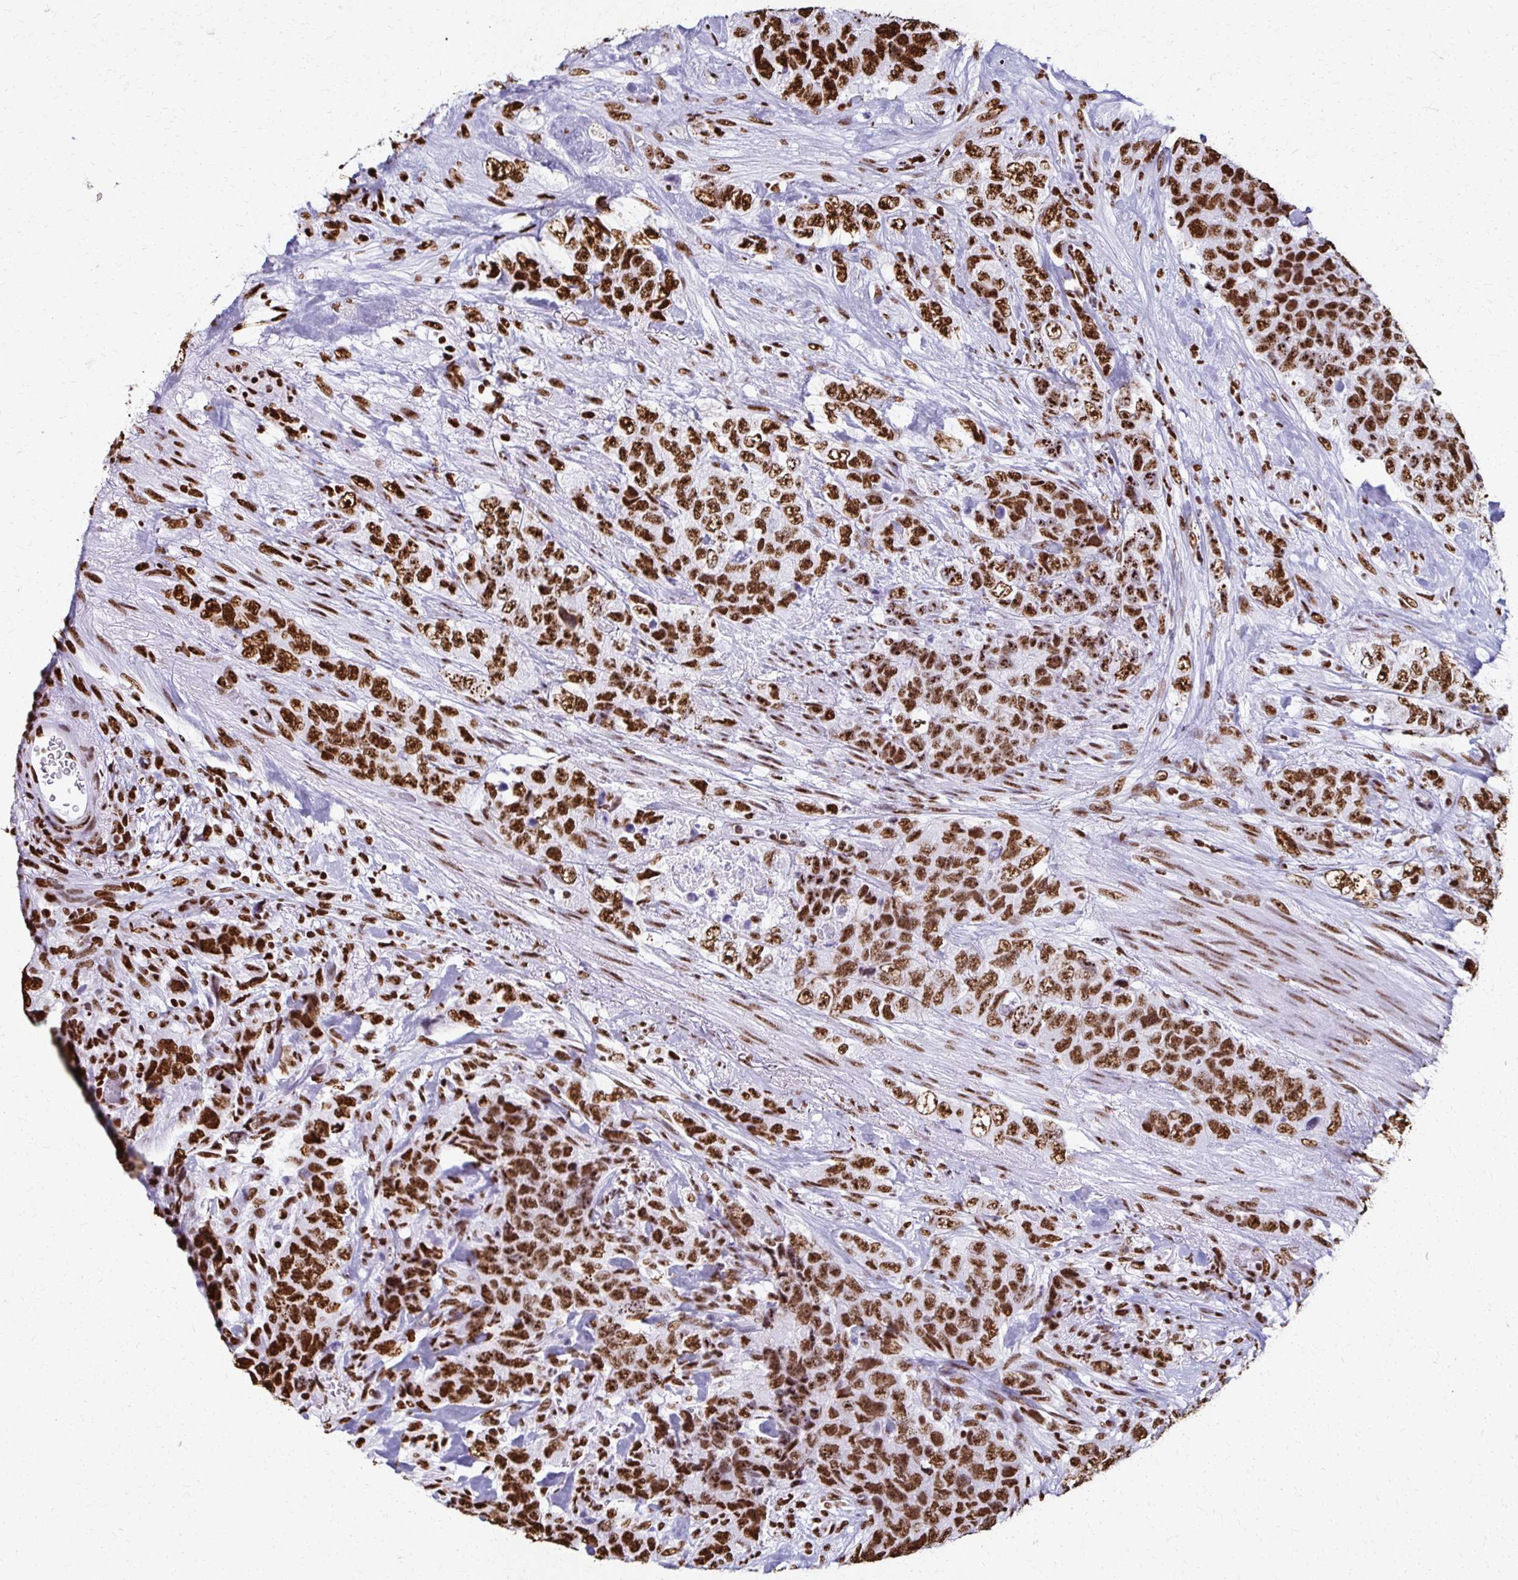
{"staining": {"intensity": "strong", "quantity": ">75%", "location": "nuclear"}, "tissue": "urothelial cancer", "cell_type": "Tumor cells", "image_type": "cancer", "snomed": [{"axis": "morphology", "description": "Urothelial carcinoma, High grade"}, {"axis": "topography", "description": "Urinary bladder"}], "caption": "Immunohistochemical staining of human urothelial cancer demonstrates high levels of strong nuclear protein positivity in about >75% of tumor cells.", "gene": "NONO", "patient": {"sex": "female", "age": 78}}